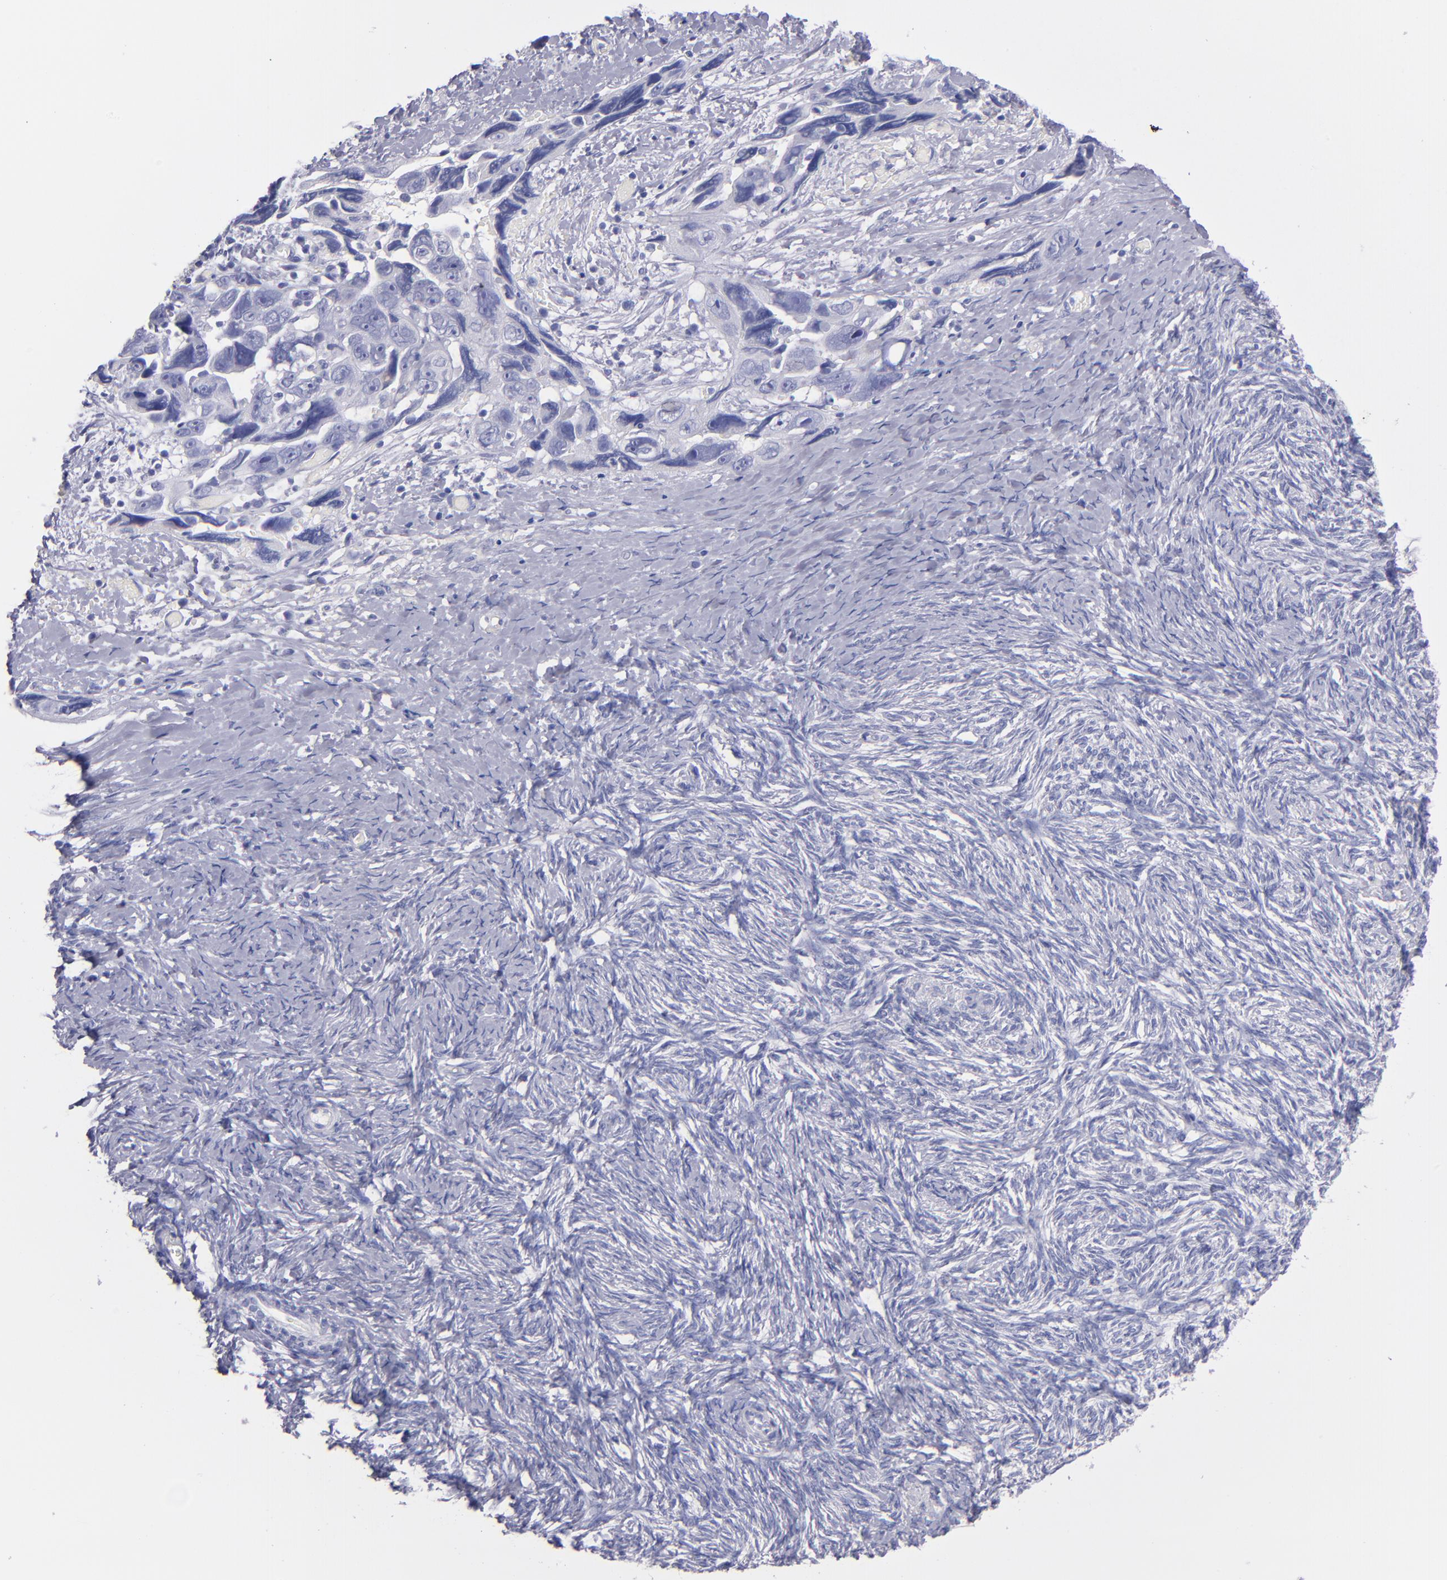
{"staining": {"intensity": "negative", "quantity": "none", "location": "none"}, "tissue": "ovarian cancer", "cell_type": "Tumor cells", "image_type": "cancer", "snomed": [{"axis": "morphology", "description": "Normal tissue, NOS"}, {"axis": "morphology", "description": "Cystadenocarcinoma, serous, NOS"}, {"axis": "topography", "description": "Ovary"}], "caption": "Ovarian cancer was stained to show a protein in brown. There is no significant positivity in tumor cells.", "gene": "TG", "patient": {"sex": "female", "age": 62}}